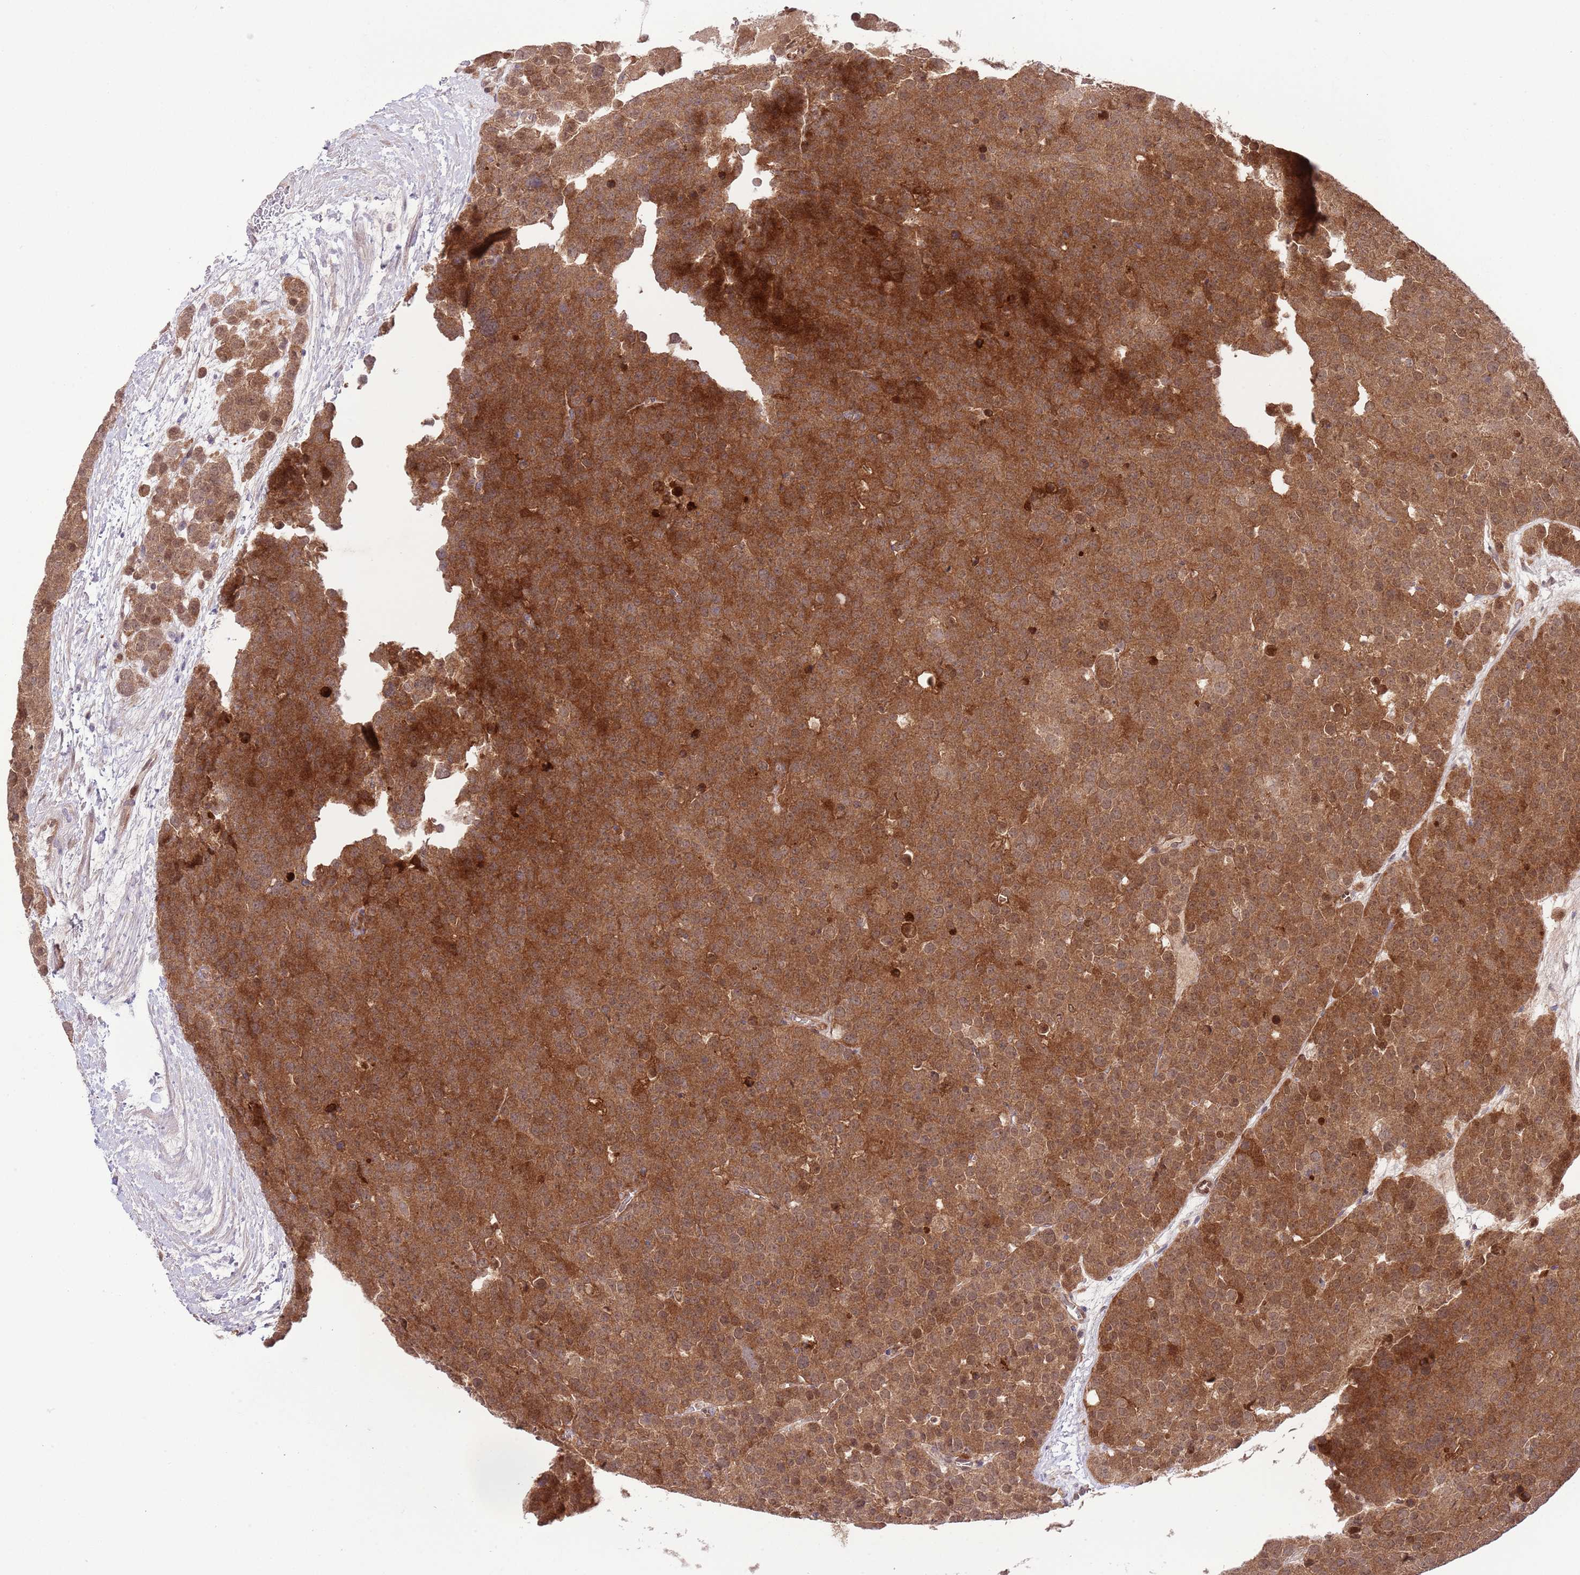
{"staining": {"intensity": "moderate", "quantity": ">75%", "location": "cytoplasmic/membranous,nuclear"}, "tissue": "testis cancer", "cell_type": "Tumor cells", "image_type": "cancer", "snomed": [{"axis": "morphology", "description": "Seminoma, NOS"}, {"axis": "topography", "description": "Testis"}], "caption": "Moderate cytoplasmic/membranous and nuclear expression is appreciated in approximately >75% of tumor cells in testis seminoma.", "gene": "HDHD2", "patient": {"sex": "male", "age": 71}}